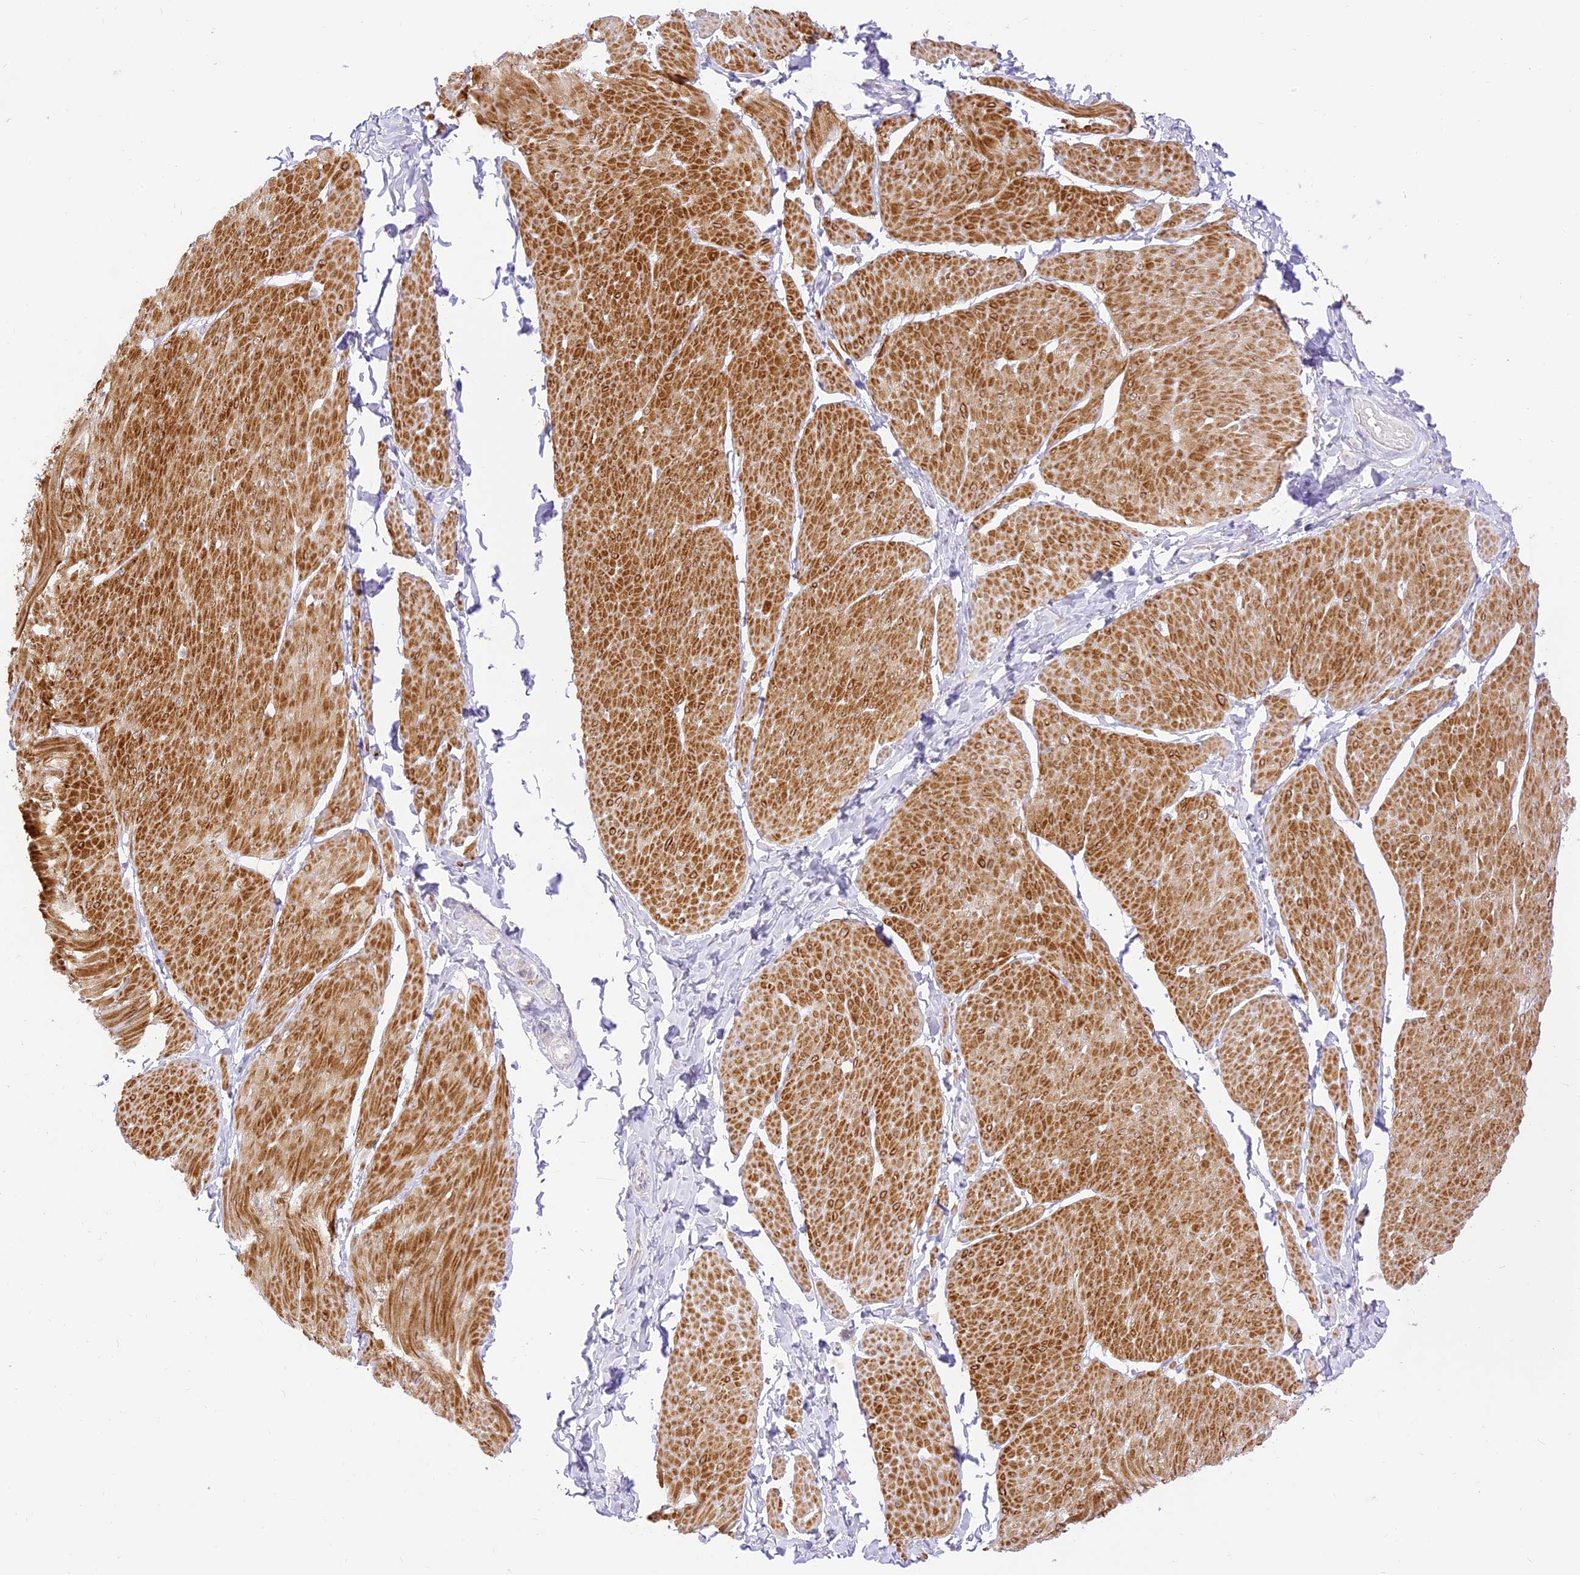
{"staining": {"intensity": "moderate", "quantity": ">75%", "location": "cytoplasmic/membranous"}, "tissue": "smooth muscle", "cell_type": "Smooth muscle cells", "image_type": "normal", "snomed": [{"axis": "morphology", "description": "Urothelial carcinoma, High grade"}, {"axis": "topography", "description": "Urinary bladder"}], "caption": "Immunohistochemistry (DAB (3,3'-diaminobenzidine)) staining of unremarkable human smooth muscle shows moderate cytoplasmic/membranous protein expression in approximately >75% of smooth muscle cells. Using DAB (3,3'-diaminobenzidine) (brown) and hematoxylin (blue) stains, captured at high magnification using brightfield microscopy.", "gene": "LRRC15", "patient": {"sex": "male", "age": 46}}